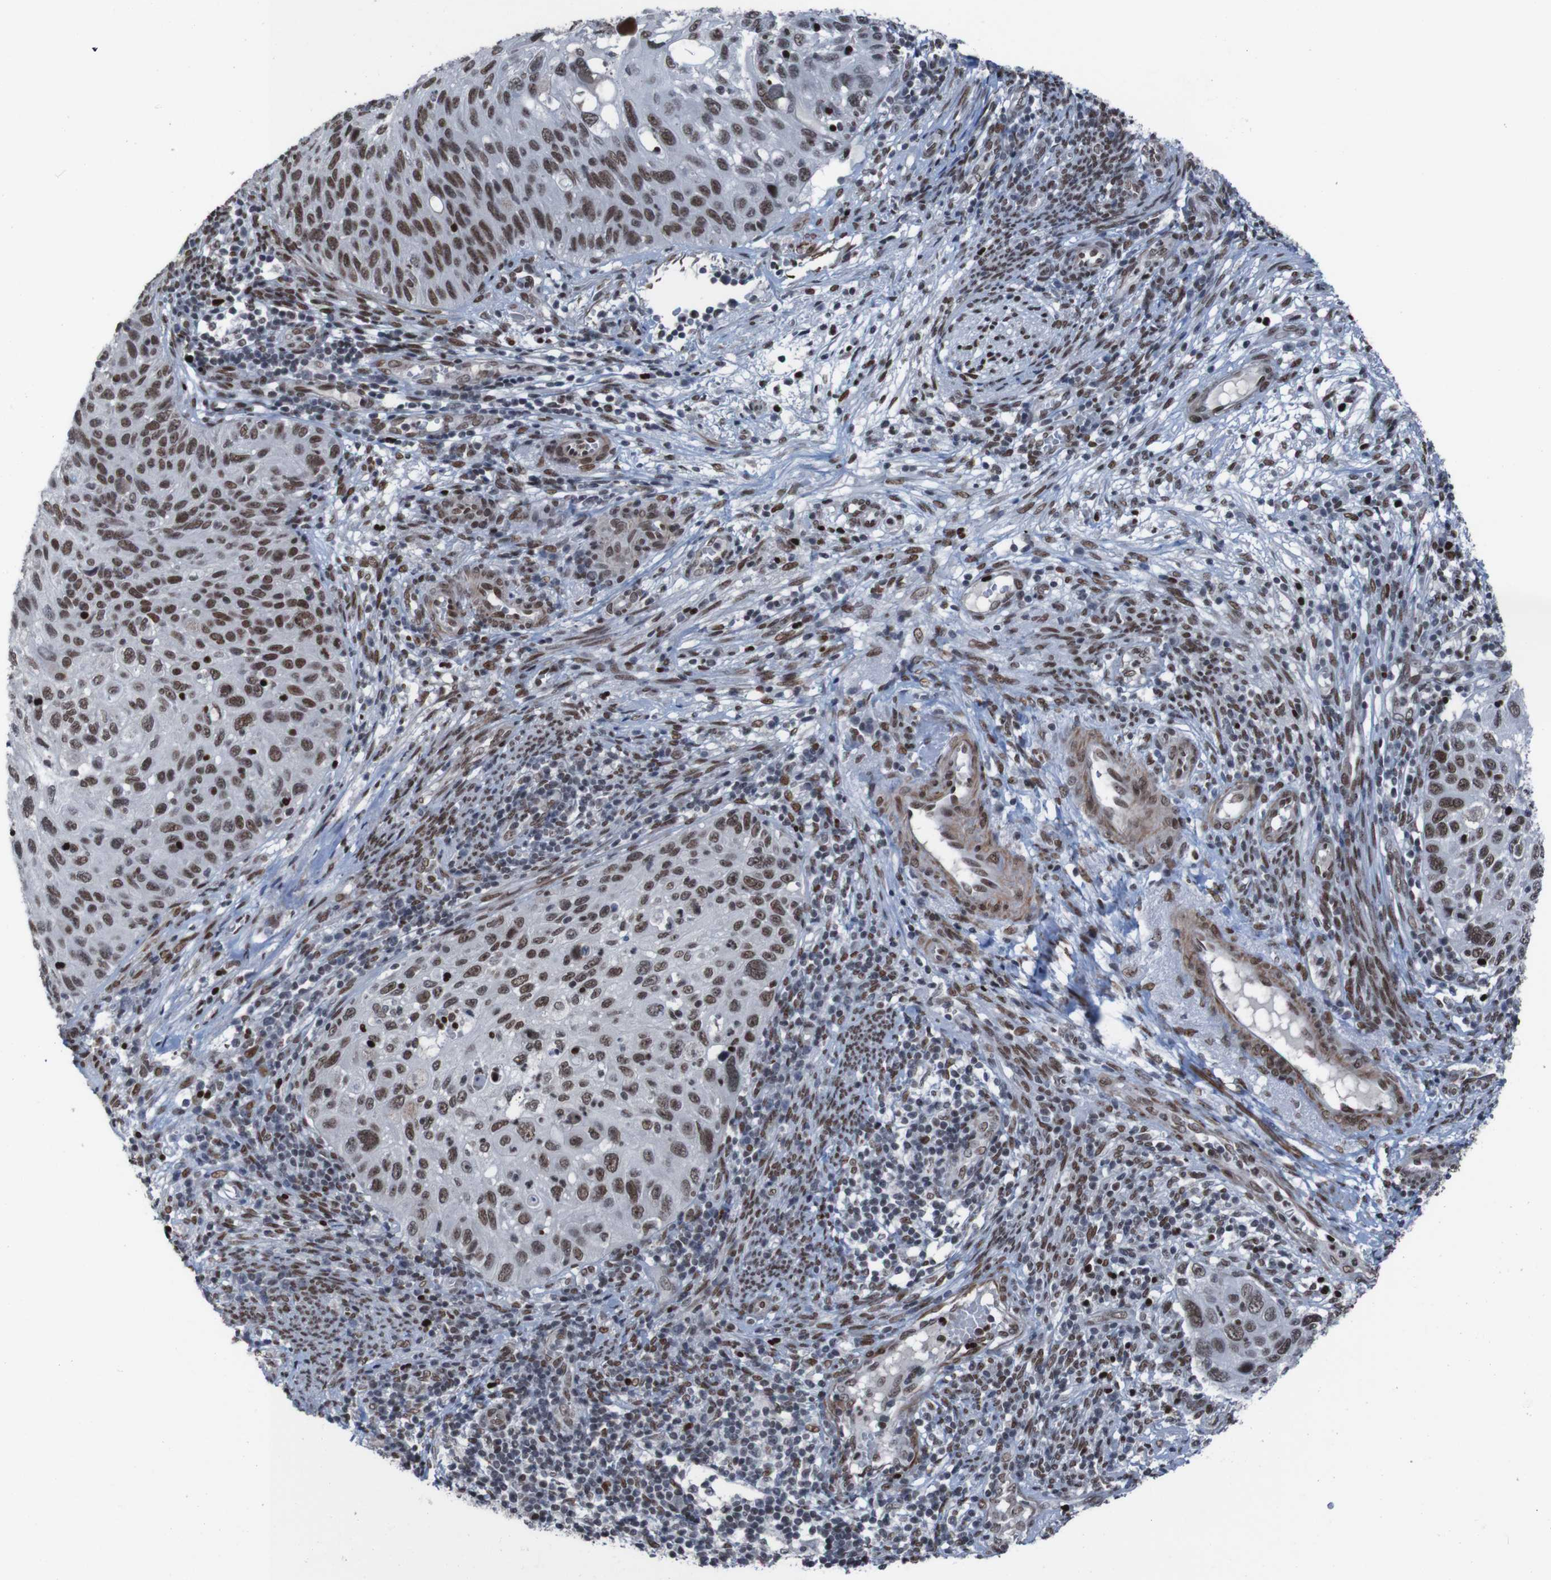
{"staining": {"intensity": "strong", "quantity": ">75%", "location": "cytoplasmic/membranous,nuclear"}, "tissue": "cervical cancer", "cell_type": "Tumor cells", "image_type": "cancer", "snomed": [{"axis": "morphology", "description": "Squamous cell carcinoma, NOS"}, {"axis": "topography", "description": "Cervix"}], "caption": "Immunohistochemical staining of human cervical cancer (squamous cell carcinoma) exhibits high levels of strong cytoplasmic/membranous and nuclear protein staining in approximately >75% of tumor cells.", "gene": "PHF2", "patient": {"sex": "female", "age": 70}}